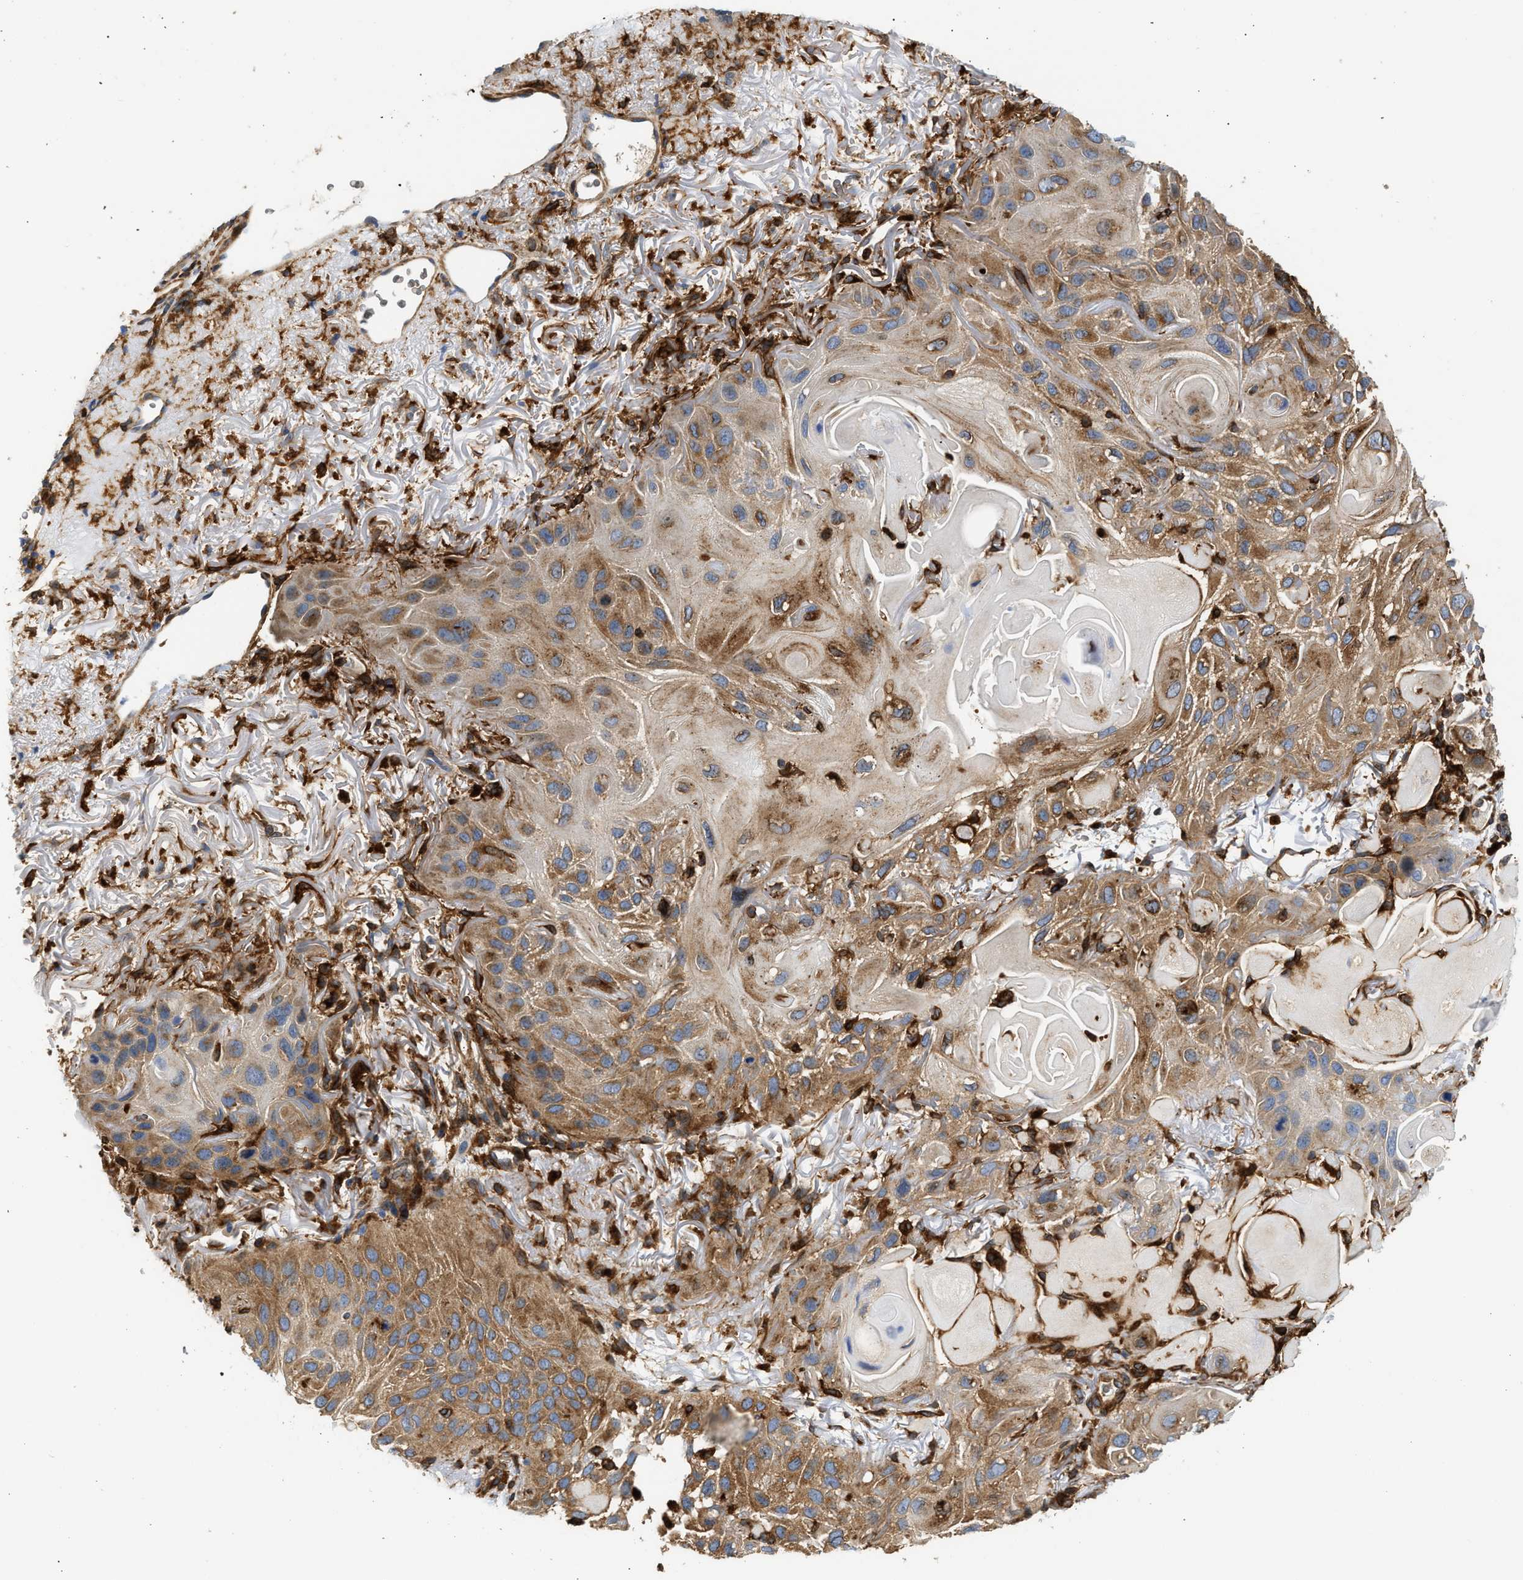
{"staining": {"intensity": "moderate", "quantity": ">75%", "location": "cytoplasmic/membranous"}, "tissue": "skin cancer", "cell_type": "Tumor cells", "image_type": "cancer", "snomed": [{"axis": "morphology", "description": "Squamous cell carcinoma, NOS"}, {"axis": "topography", "description": "Skin"}], "caption": "This image displays IHC staining of squamous cell carcinoma (skin), with medium moderate cytoplasmic/membranous expression in approximately >75% of tumor cells.", "gene": "RAB31", "patient": {"sex": "female", "age": 77}}